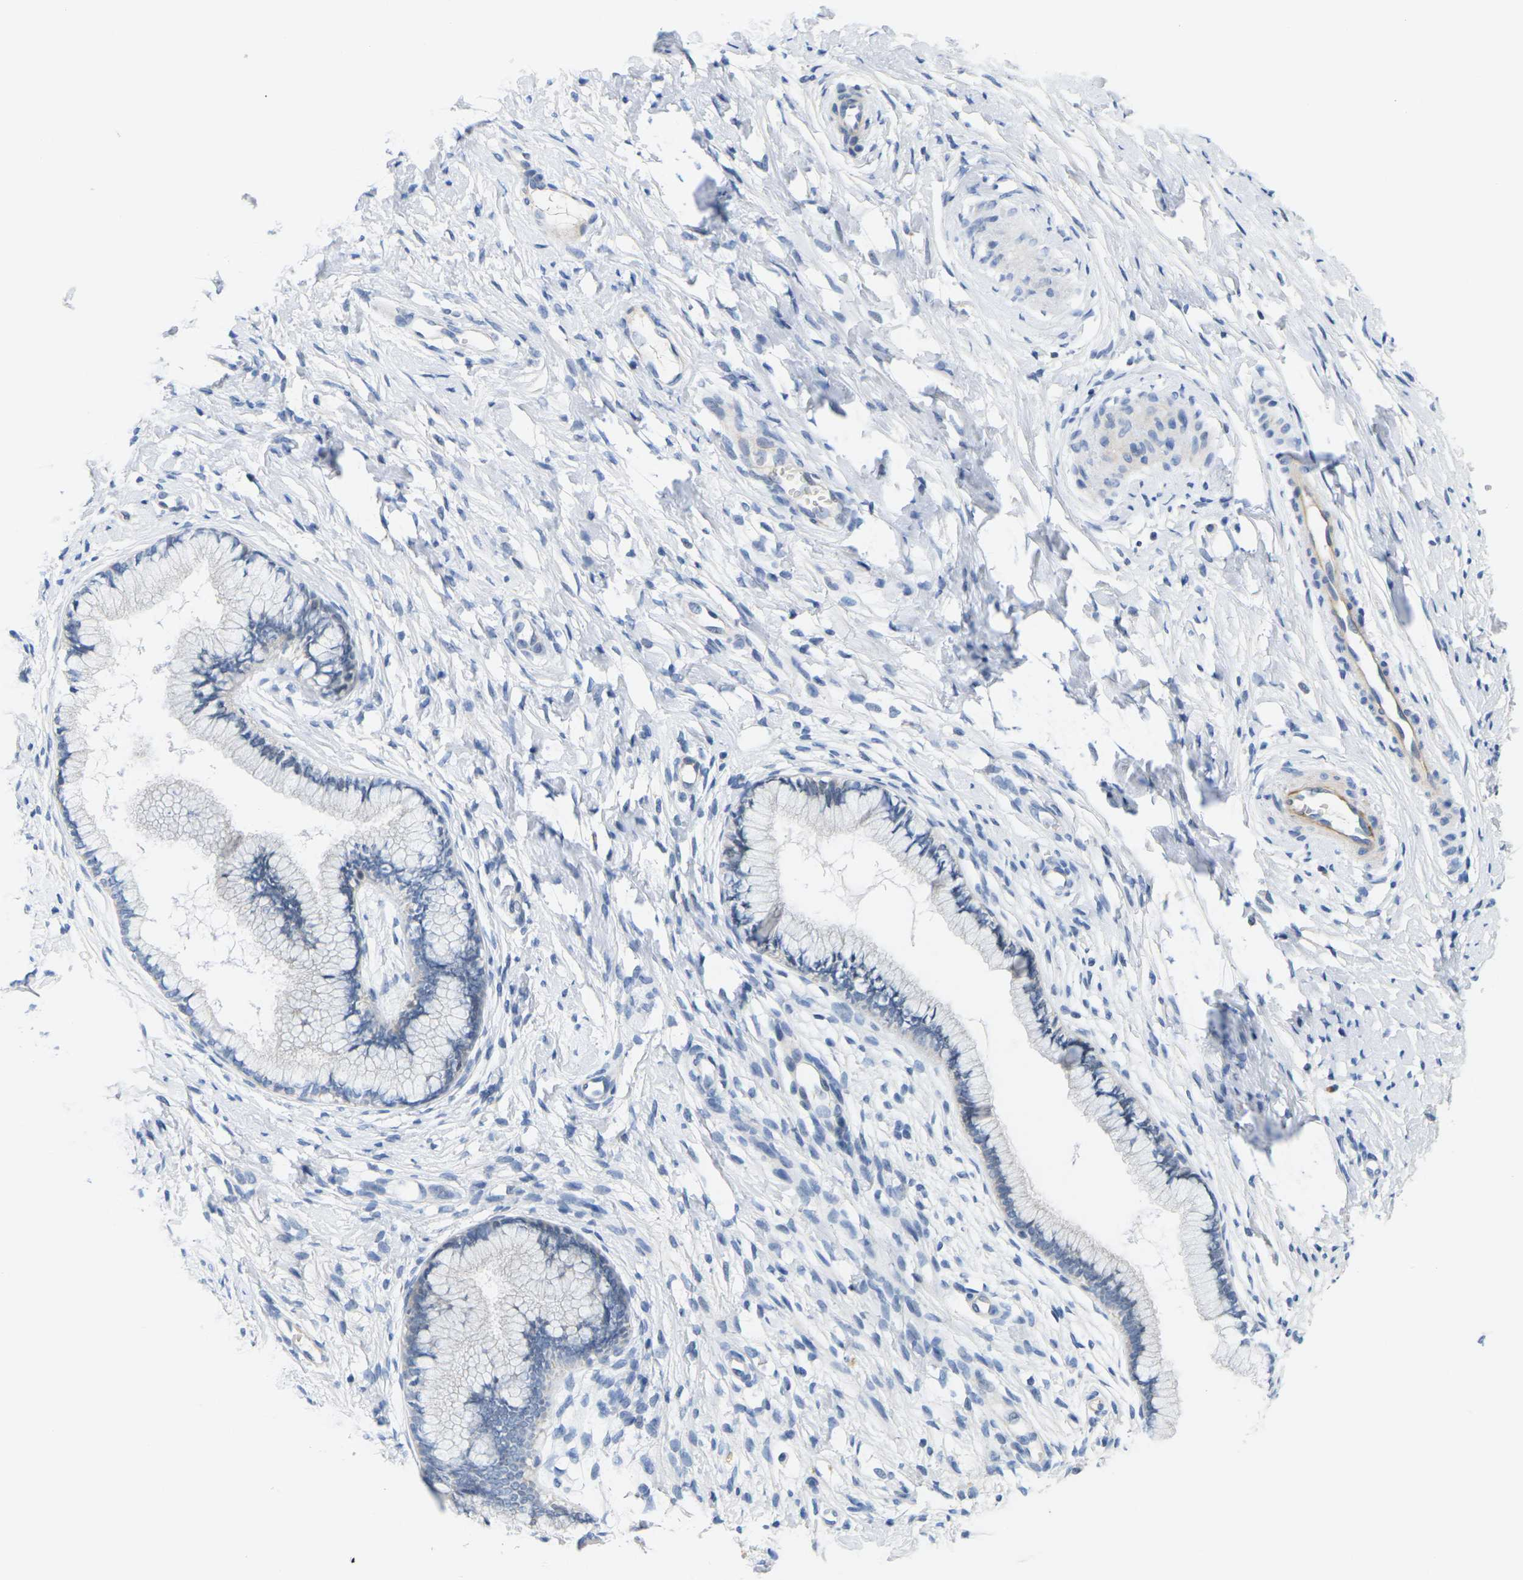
{"staining": {"intensity": "negative", "quantity": "none", "location": "none"}, "tissue": "cervix", "cell_type": "Glandular cells", "image_type": "normal", "snomed": [{"axis": "morphology", "description": "Normal tissue, NOS"}, {"axis": "topography", "description": "Cervix"}], "caption": "DAB immunohistochemical staining of benign human cervix shows no significant expression in glandular cells.", "gene": "OTOF", "patient": {"sex": "female", "age": 65}}